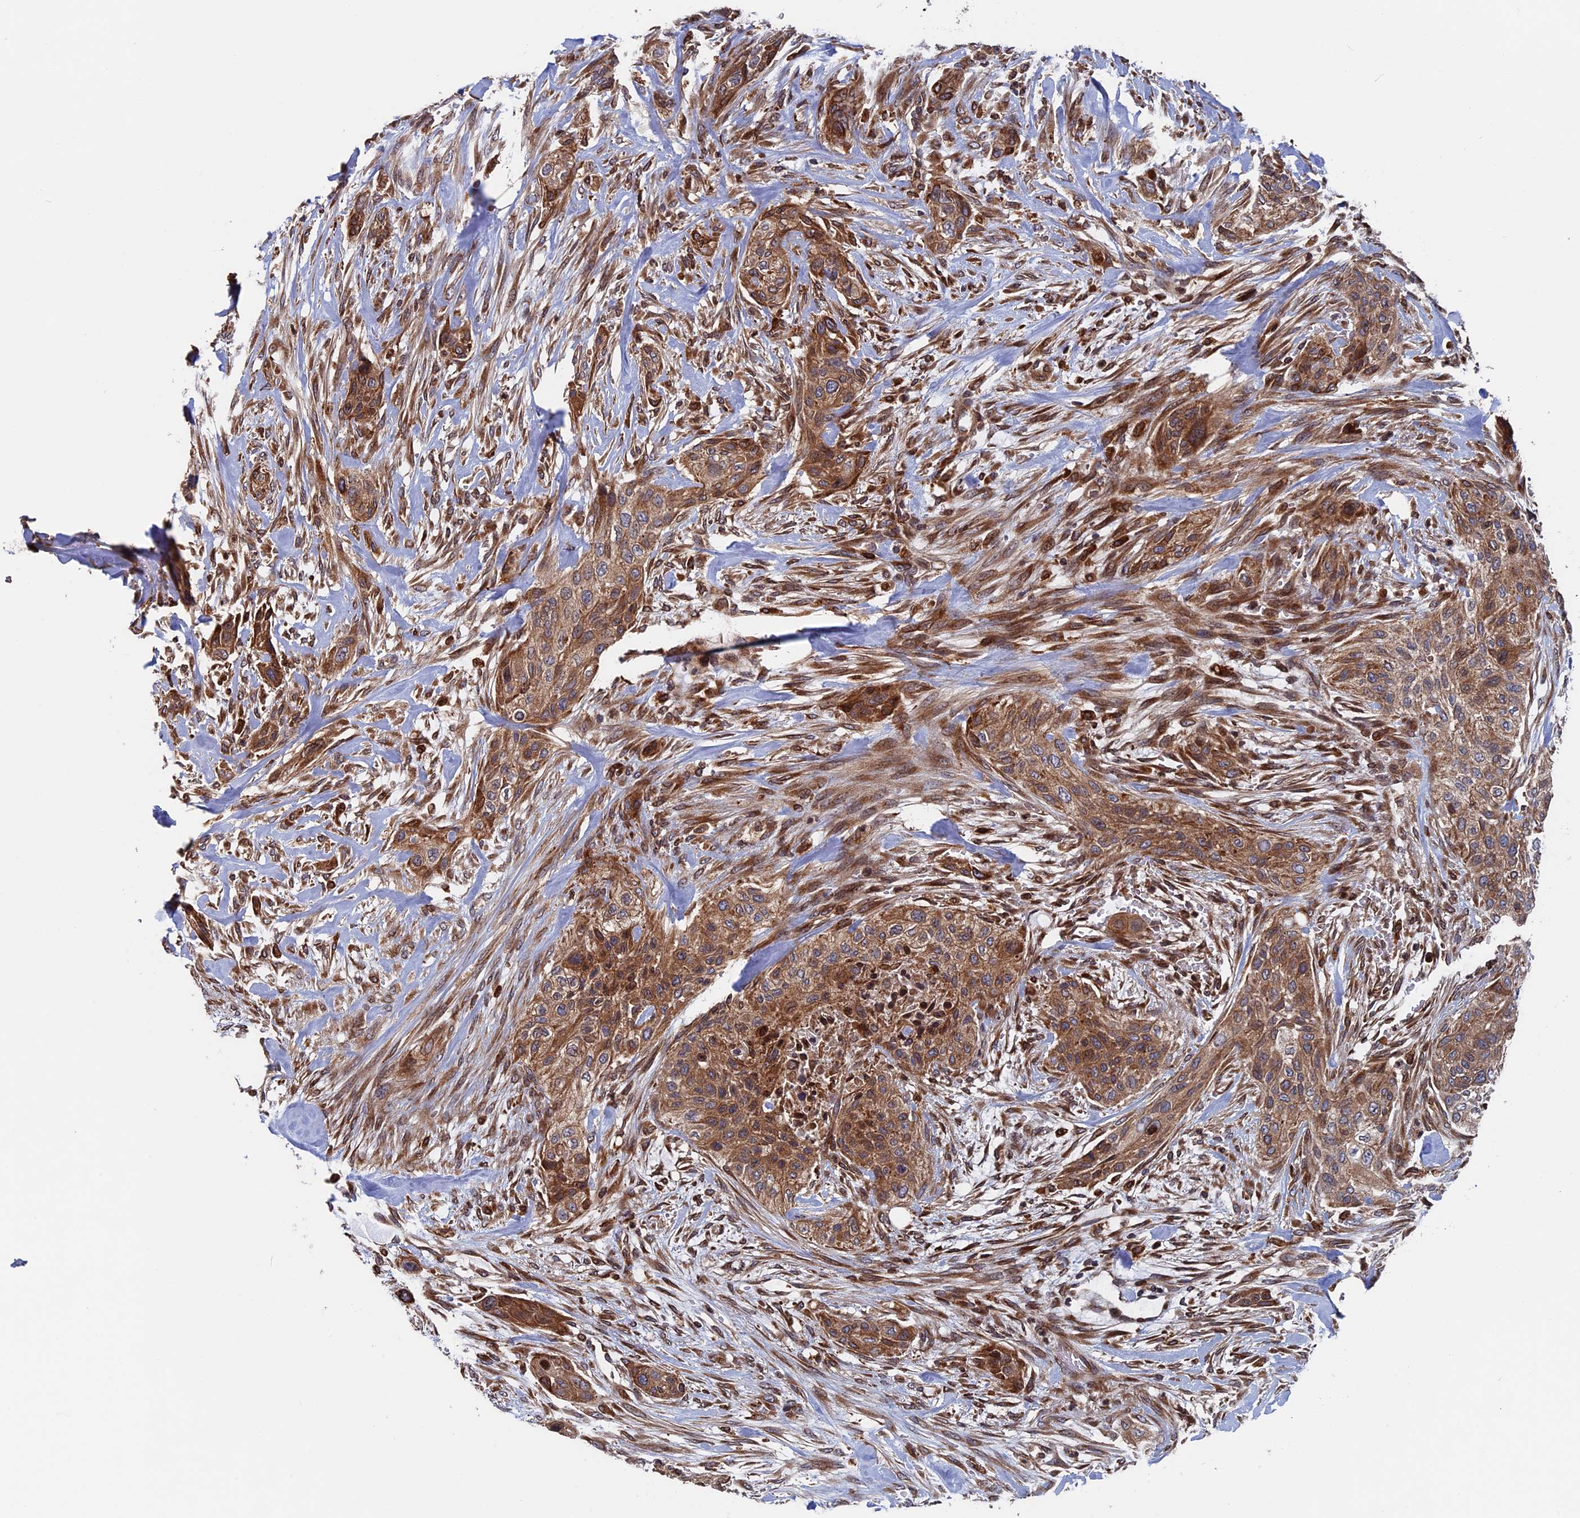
{"staining": {"intensity": "moderate", "quantity": ">75%", "location": "cytoplasmic/membranous"}, "tissue": "urothelial cancer", "cell_type": "Tumor cells", "image_type": "cancer", "snomed": [{"axis": "morphology", "description": "Urothelial carcinoma, High grade"}, {"axis": "topography", "description": "Urinary bladder"}], "caption": "The photomicrograph reveals staining of urothelial cancer, revealing moderate cytoplasmic/membranous protein expression (brown color) within tumor cells. (DAB (3,3'-diaminobenzidine) IHC, brown staining for protein, blue staining for nuclei).", "gene": "RPUSD1", "patient": {"sex": "male", "age": 35}}